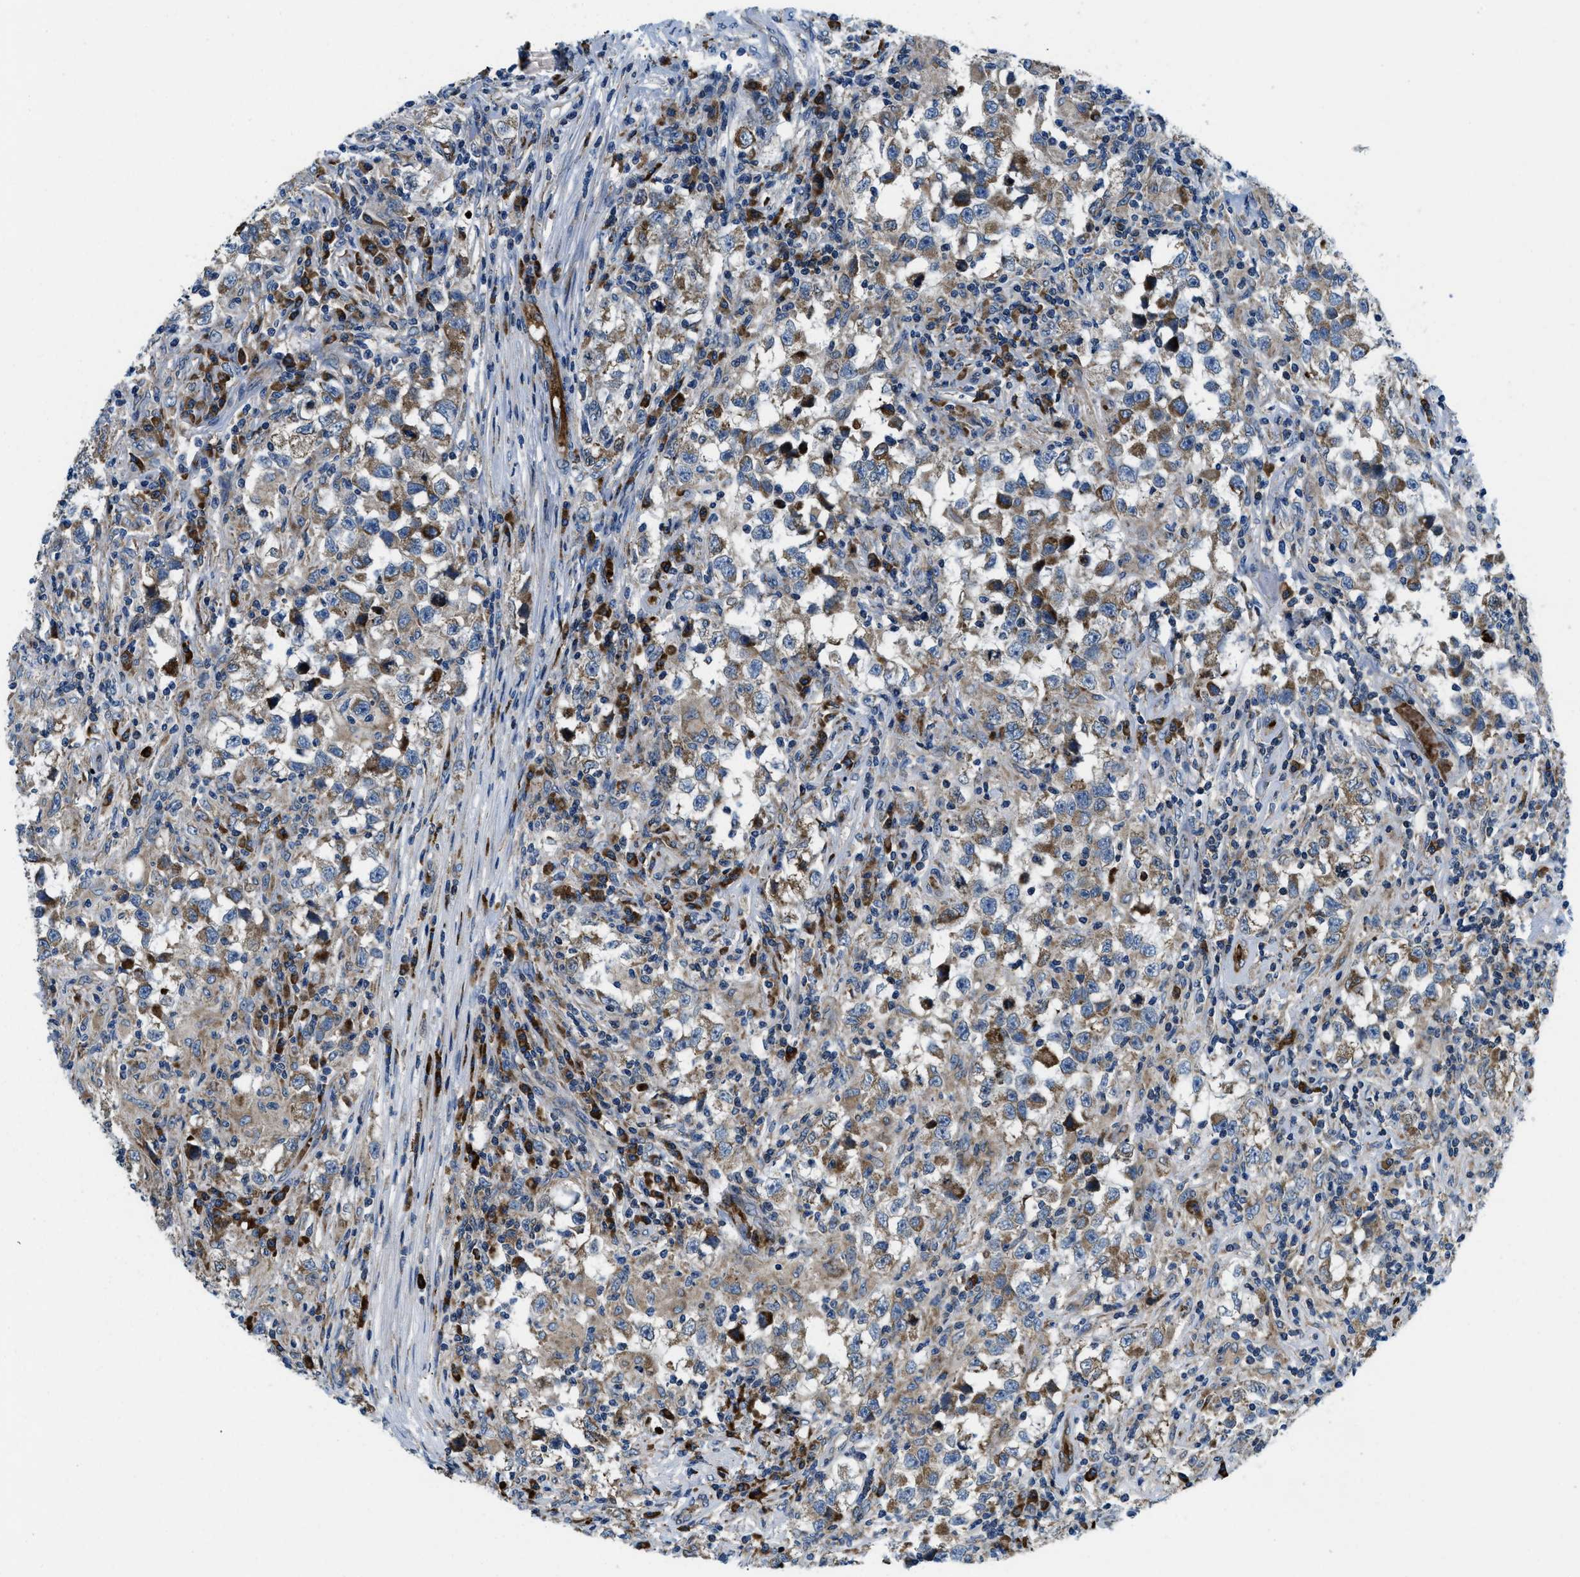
{"staining": {"intensity": "moderate", "quantity": "<25%", "location": "cytoplasmic/membranous"}, "tissue": "testis cancer", "cell_type": "Tumor cells", "image_type": "cancer", "snomed": [{"axis": "morphology", "description": "Carcinoma, Embryonal, NOS"}, {"axis": "topography", "description": "Testis"}], "caption": "IHC of human testis embryonal carcinoma exhibits low levels of moderate cytoplasmic/membranous staining in about <25% of tumor cells.", "gene": "CSPG4", "patient": {"sex": "male", "age": 21}}